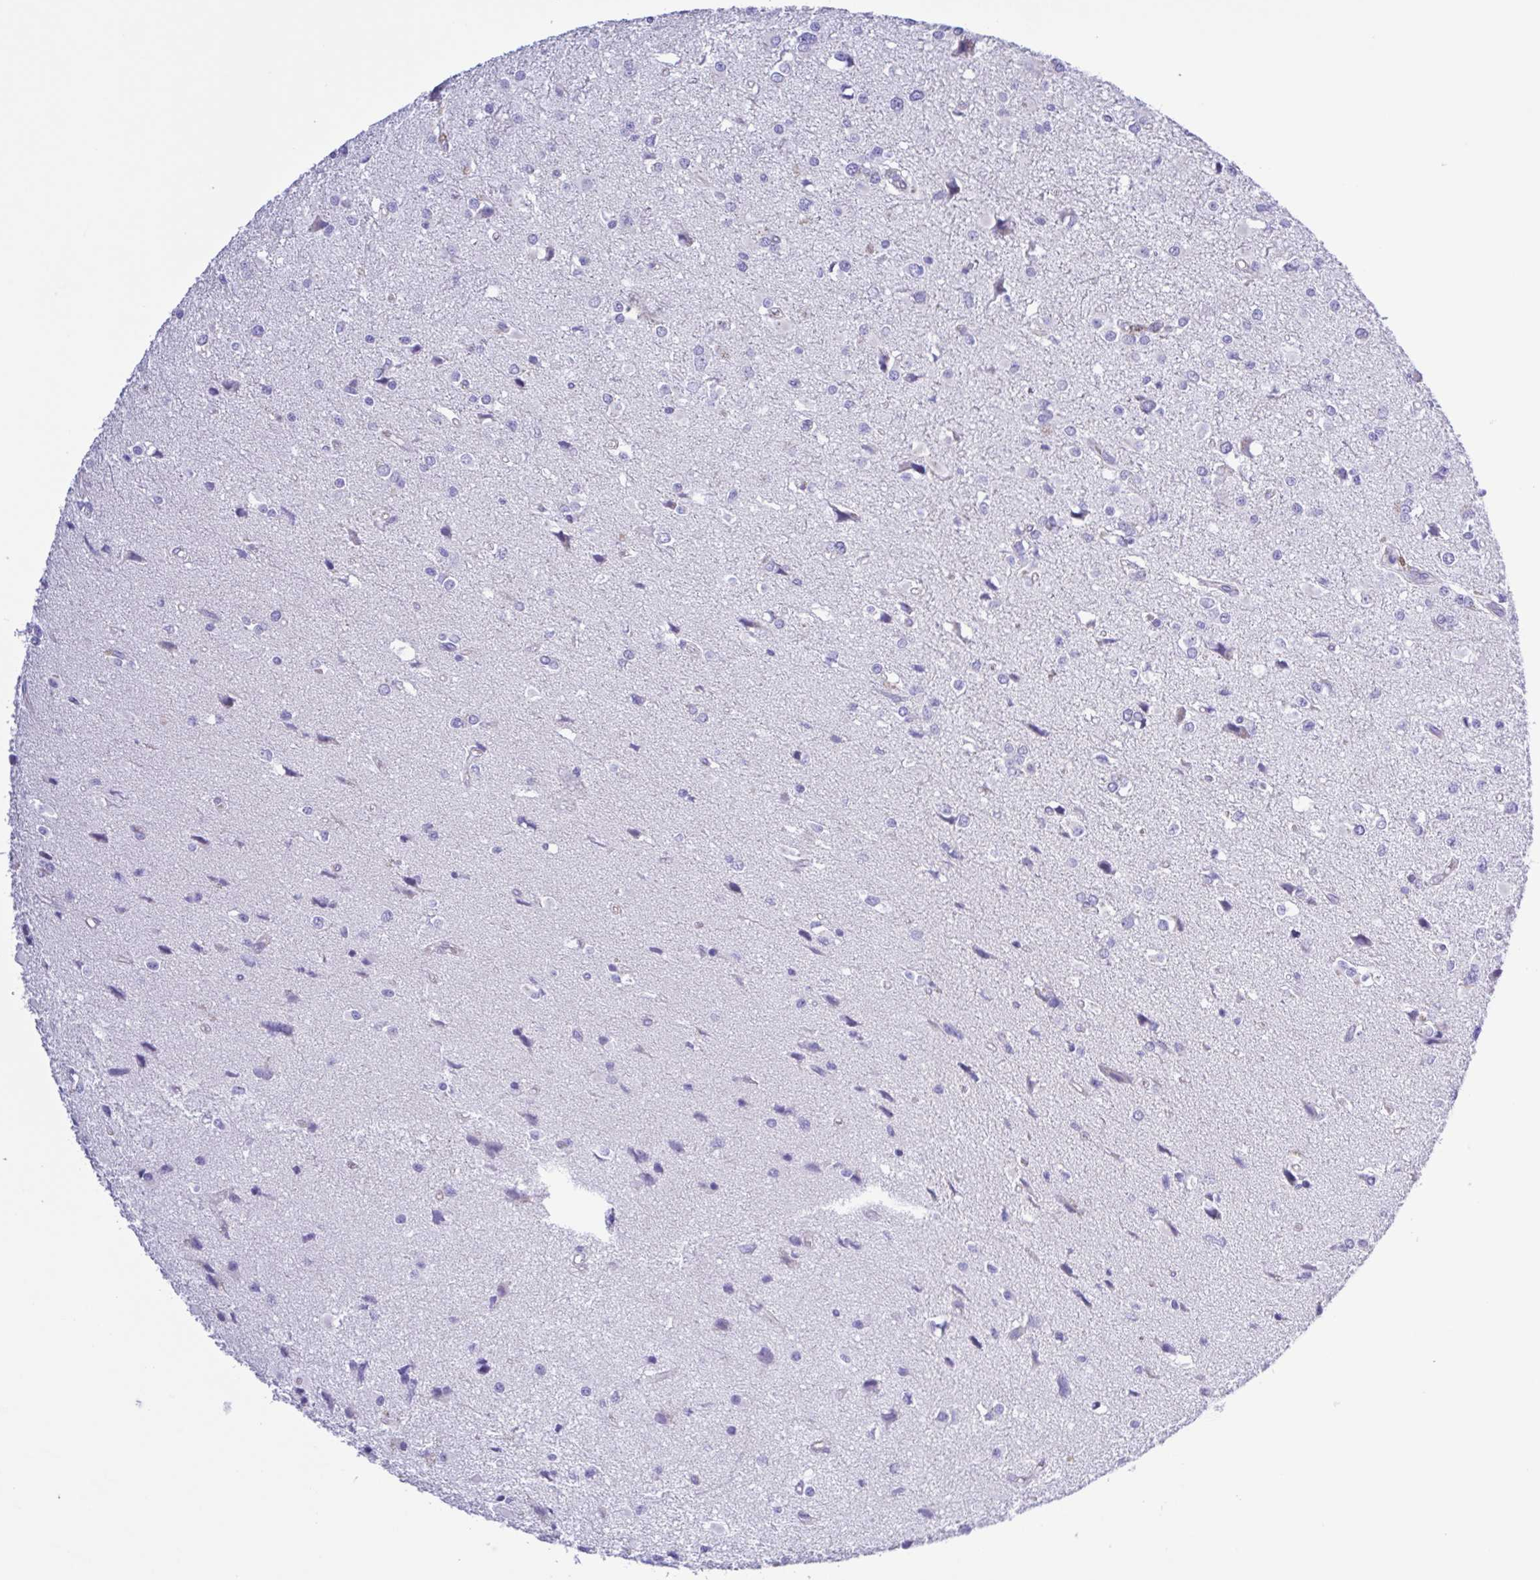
{"staining": {"intensity": "negative", "quantity": "none", "location": "none"}, "tissue": "glioma", "cell_type": "Tumor cells", "image_type": "cancer", "snomed": [{"axis": "morphology", "description": "Glioma, malignant, High grade"}, {"axis": "topography", "description": "Brain"}], "caption": "The immunohistochemistry micrograph has no significant positivity in tumor cells of malignant high-grade glioma tissue.", "gene": "CYP11A1", "patient": {"sex": "male", "age": 54}}